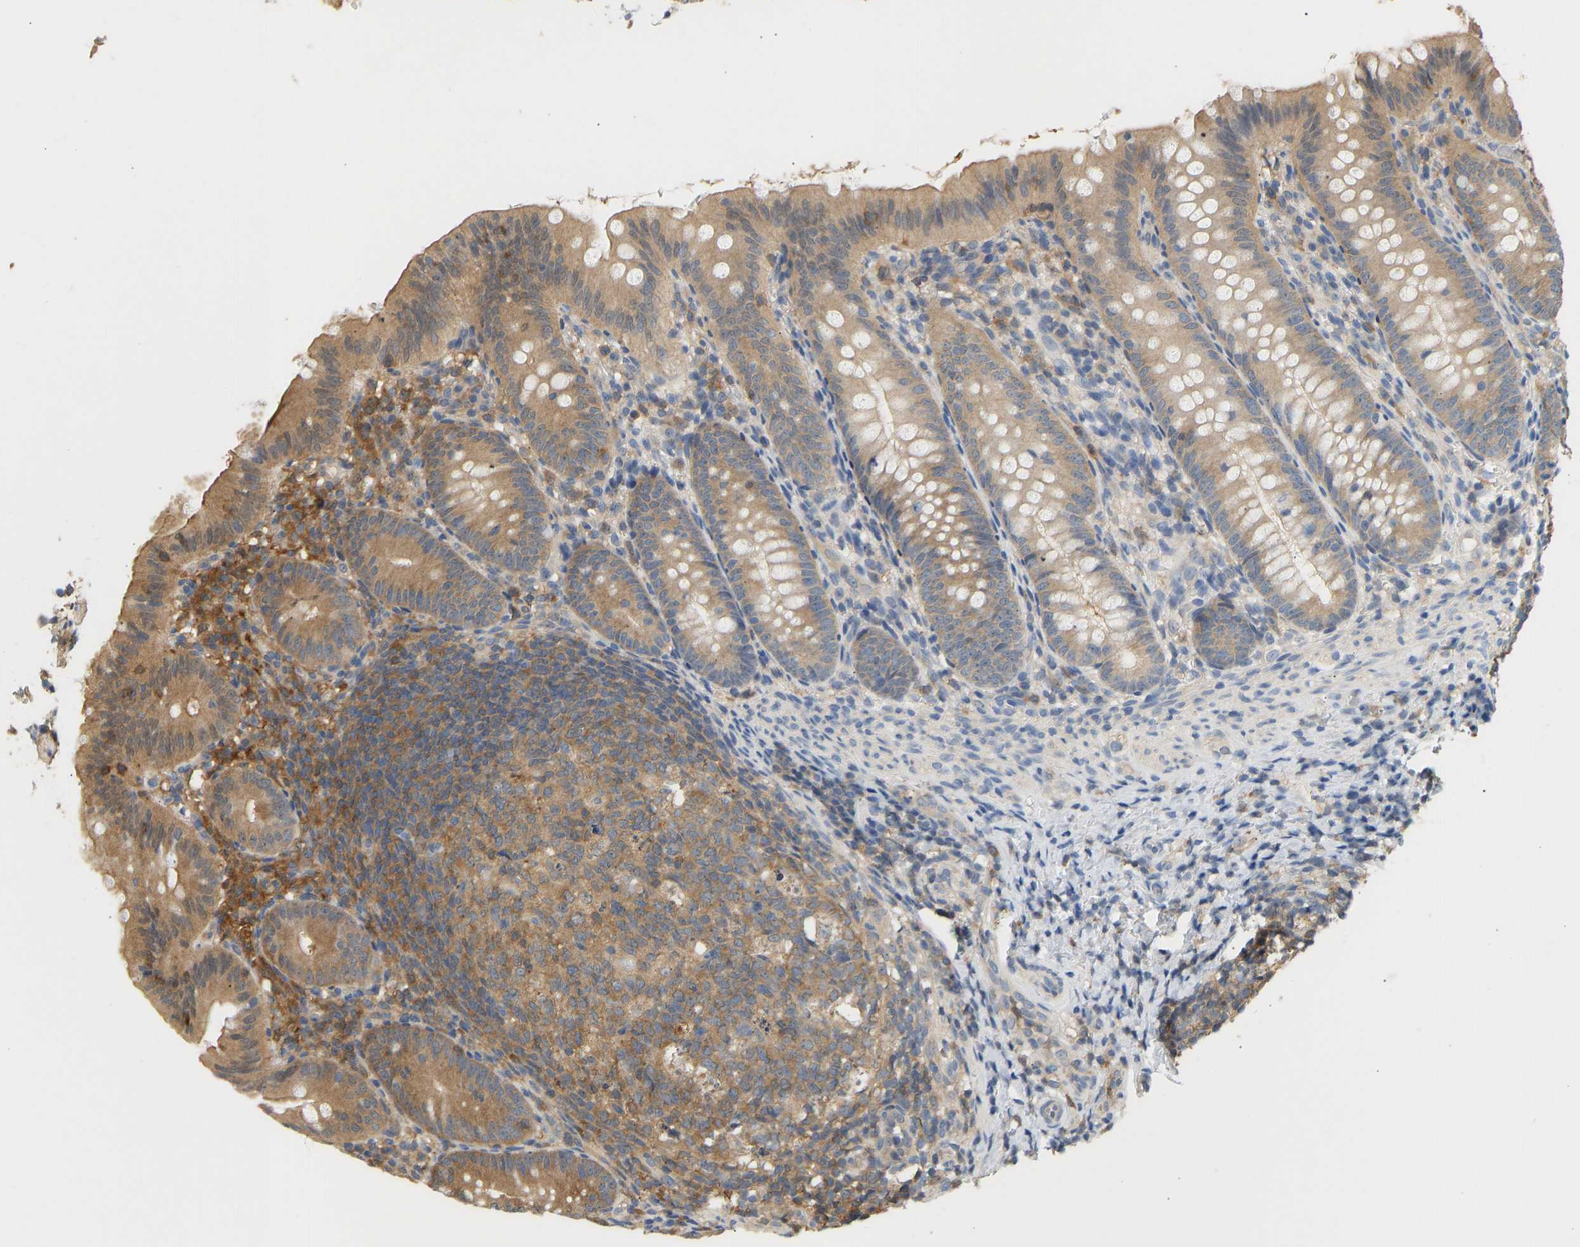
{"staining": {"intensity": "moderate", "quantity": ">75%", "location": "cytoplasmic/membranous"}, "tissue": "appendix", "cell_type": "Glandular cells", "image_type": "normal", "snomed": [{"axis": "morphology", "description": "Normal tissue, NOS"}, {"axis": "topography", "description": "Appendix"}], "caption": "Appendix stained with DAB (3,3'-diaminobenzidine) immunohistochemistry exhibits medium levels of moderate cytoplasmic/membranous expression in approximately >75% of glandular cells.", "gene": "ENO1", "patient": {"sex": "male", "age": 1}}